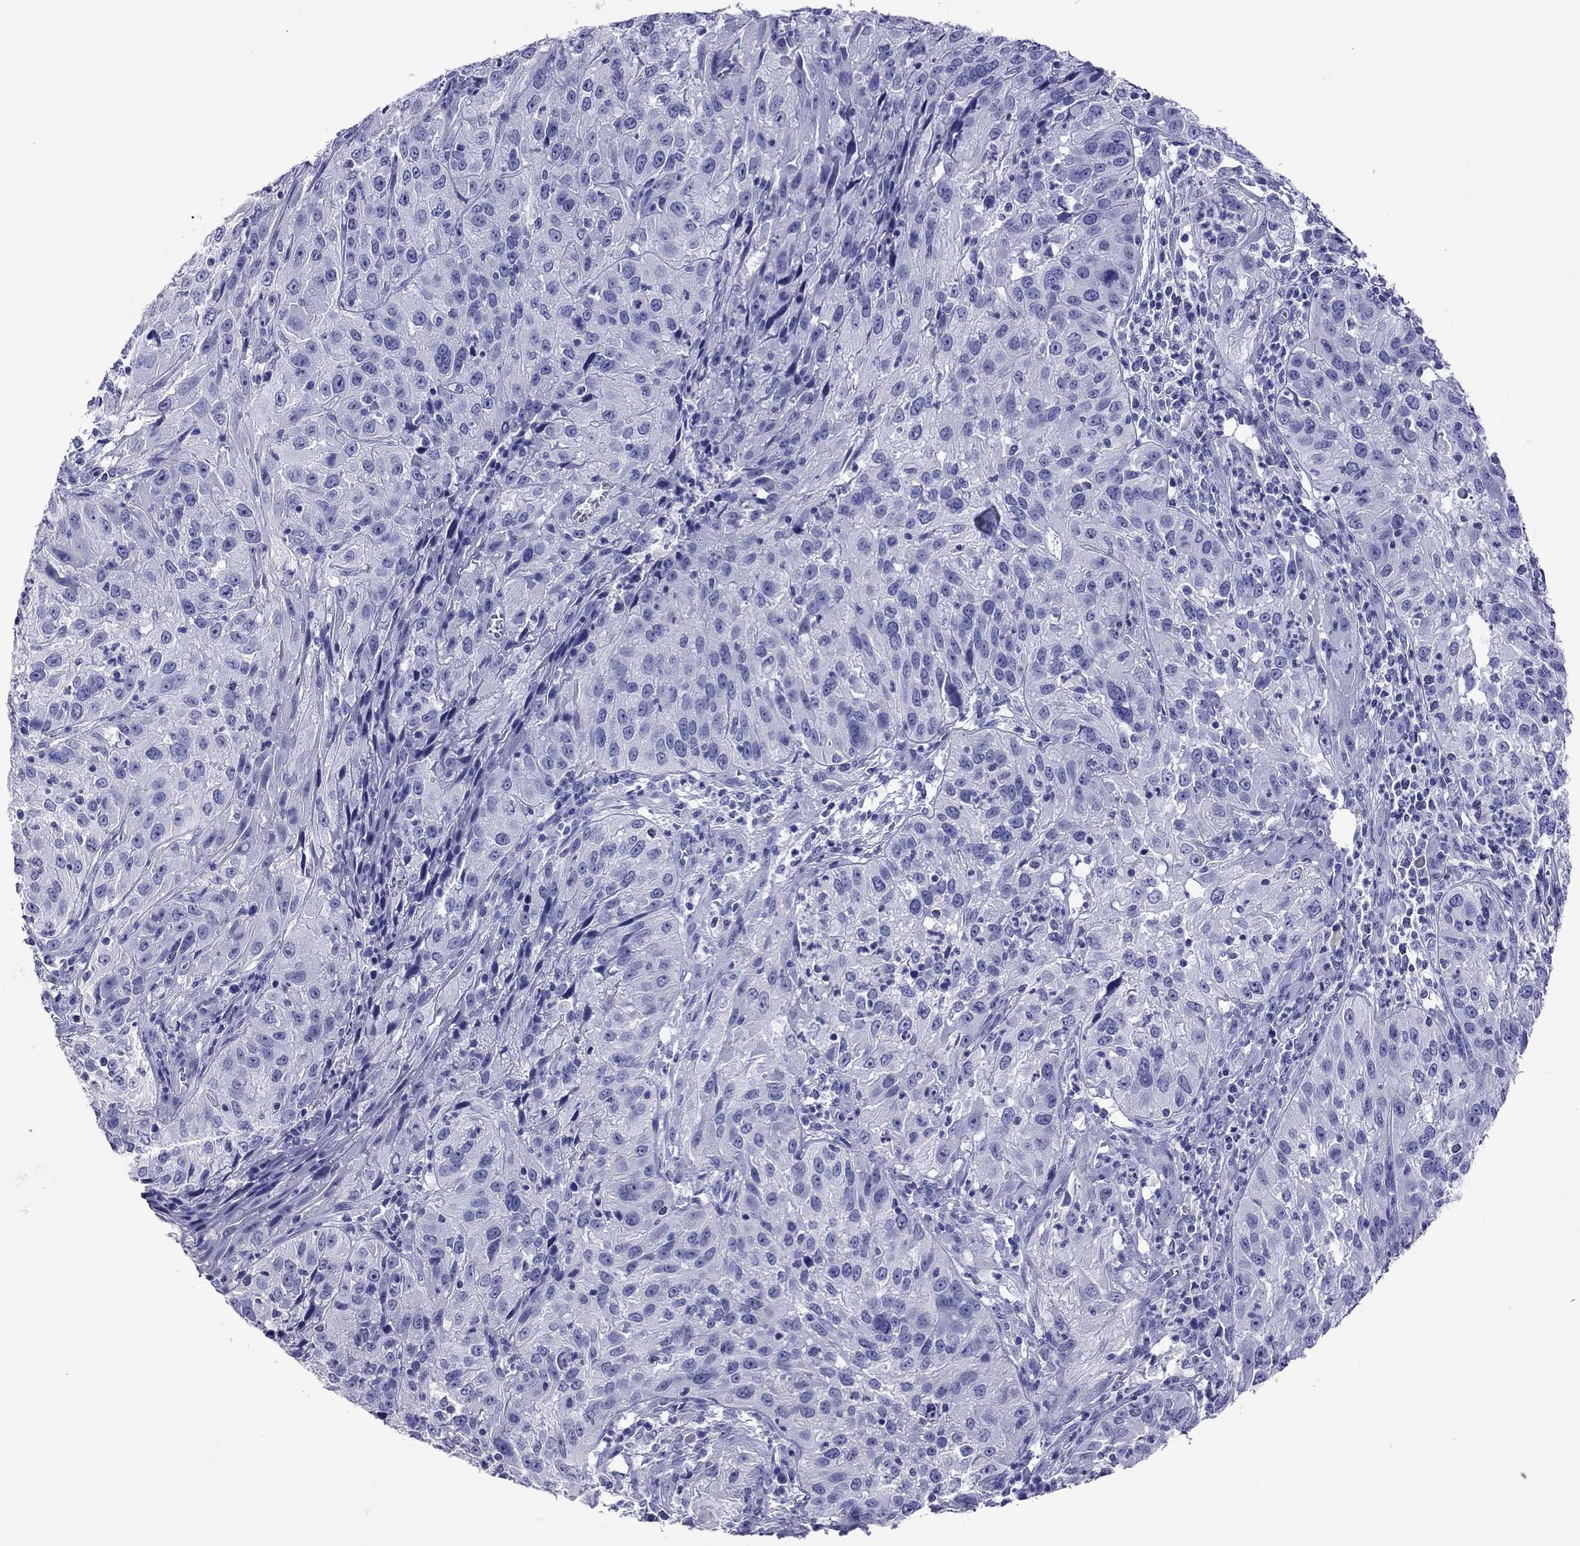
{"staining": {"intensity": "negative", "quantity": "none", "location": "none"}, "tissue": "cervical cancer", "cell_type": "Tumor cells", "image_type": "cancer", "snomed": [{"axis": "morphology", "description": "Squamous cell carcinoma, NOS"}, {"axis": "topography", "description": "Cervix"}], "caption": "DAB immunohistochemical staining of human cervical cancer reveals no significant positivity in tumor cells.", "gene": "KIAA2012", "patient": {"sex": "female", "age": 32}}